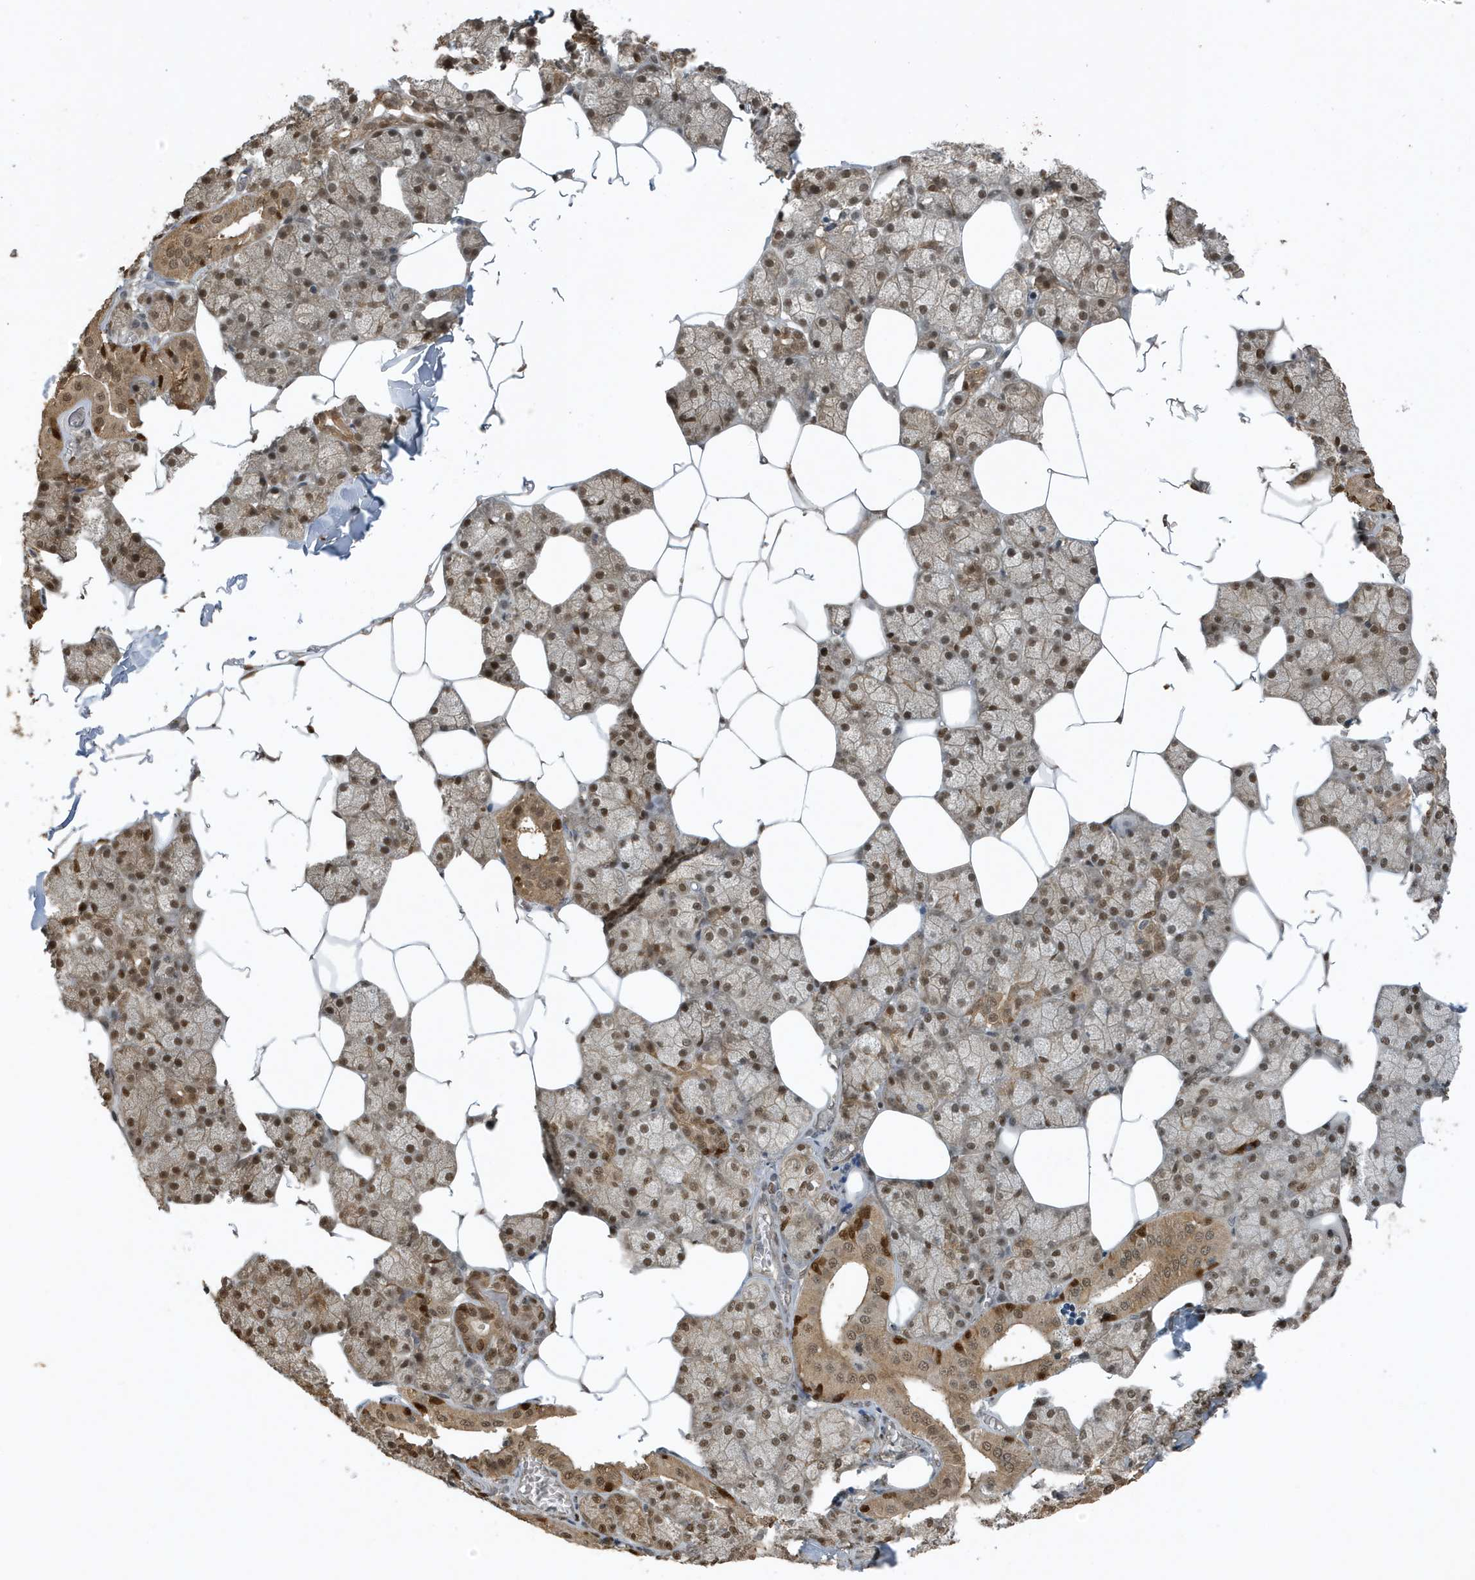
{"staining": {"intensity": "moderate", "quantity": ">75%", "location": "cytoplasmic/membranous,nuclear"}, "tissue": "salivary gland", "cell_type": "Glandular cells", "image_type": "normal", "snomed": [{"axis": "morphology", "description": "Normal tissue, NOS"}, {"axis": "topography", "description": "Salivary gland"}], "caption": "Immunohistochemical staining of benign salivary gland reveals medium levels of moderate cytoplasmic/membranous,nuclear positivity in about >75% of glandular cells.", "gene": "HSPA1A", "patient": {"sex": "male", "age": 62}}